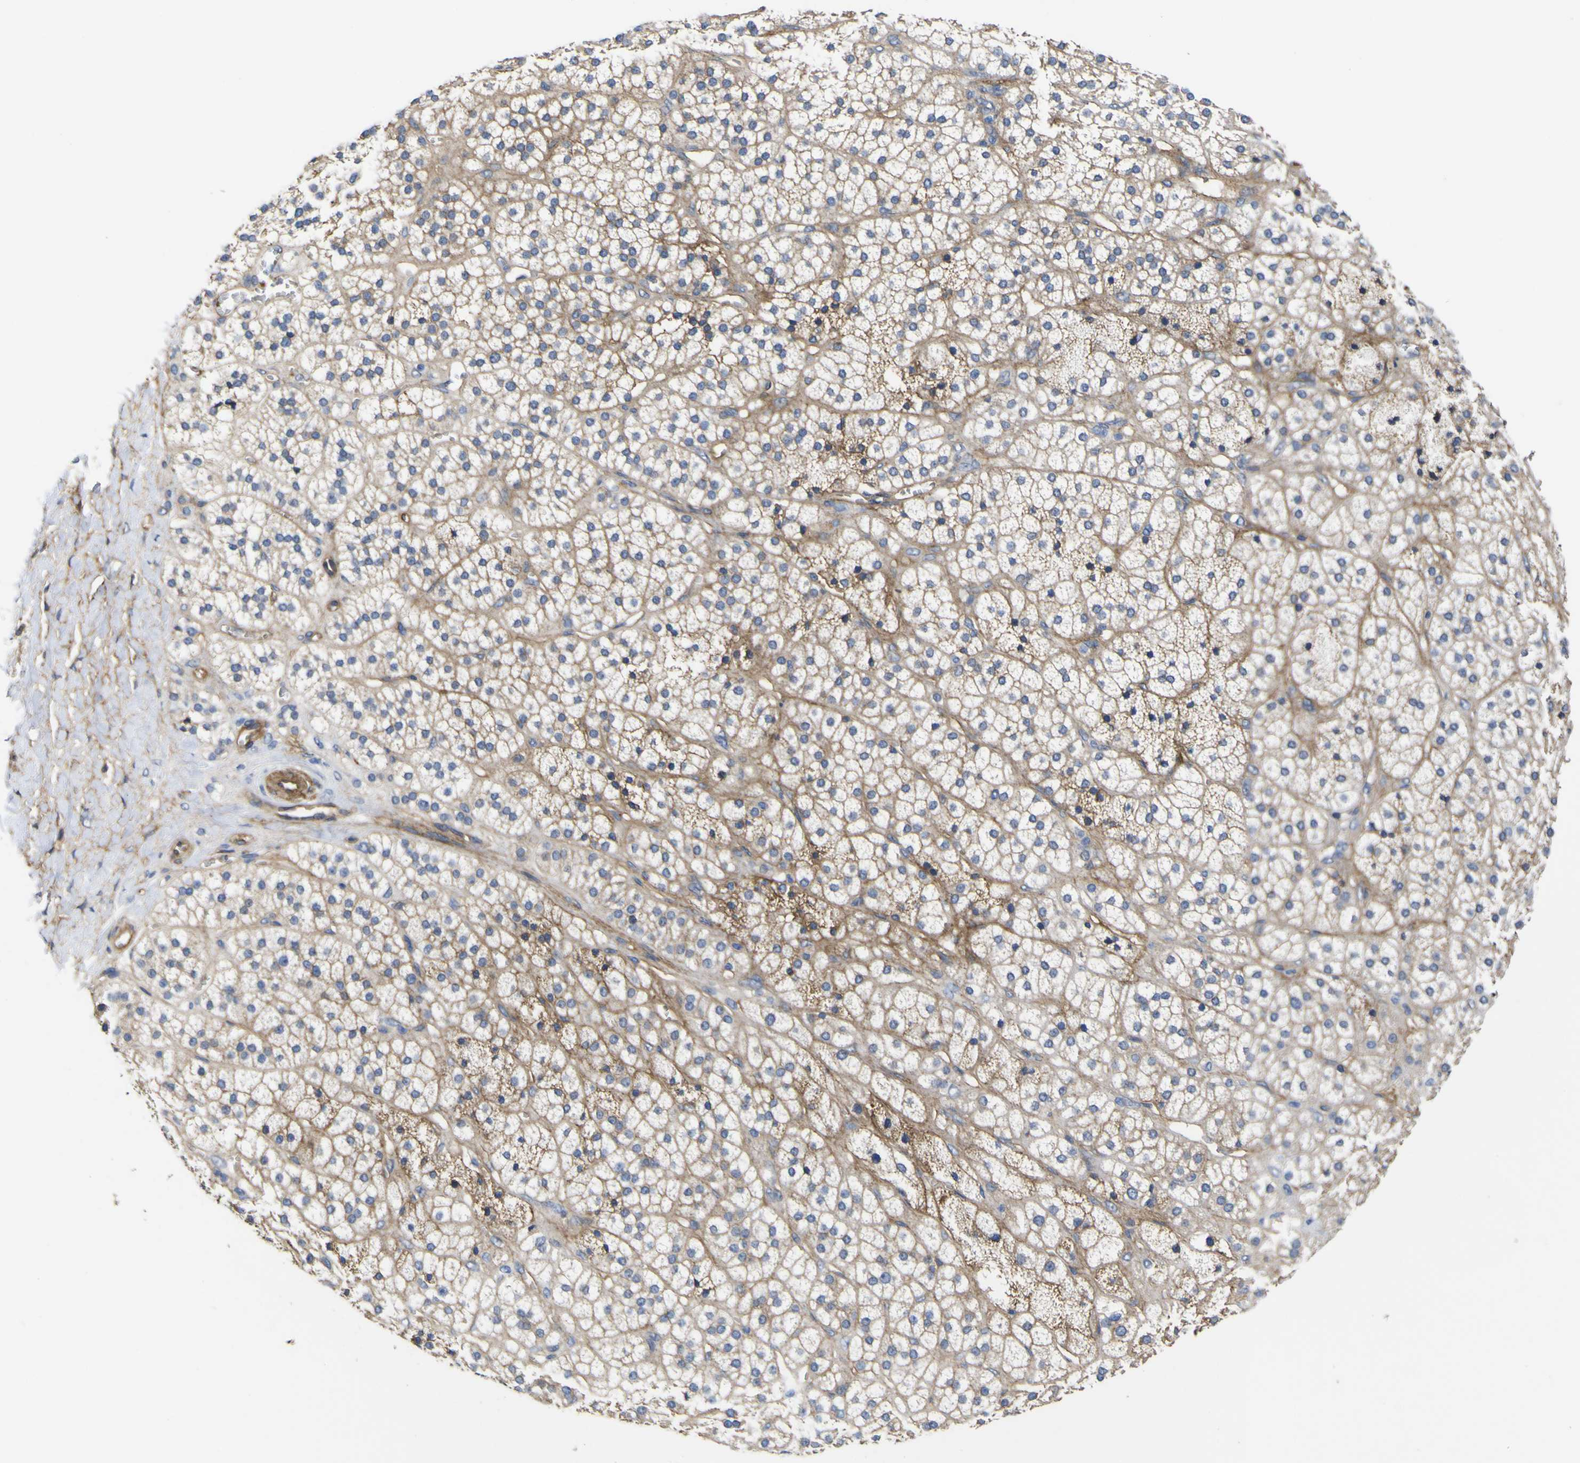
{"staining": {"intensity": "moderate", "quantity": ">75%", "location": "cytoplasmic/membranous"}, "tissue": "adrenal gland", "cell_type": "Glandular cells", "image_type": "normal", "snomed": [{"axis": "morphology", "description": "Normal tissue, NOS"}, {"axis": "topography", "description": "Adrenal gland"}], "caption": "Adrenal gland stained with DAB IHC displays medium levels of moderate cytoplasmic/membranous positivity in approximately >75% of glandular cells.", "gene": "CD151", "patient": {"sex": "male", "age": 56}}